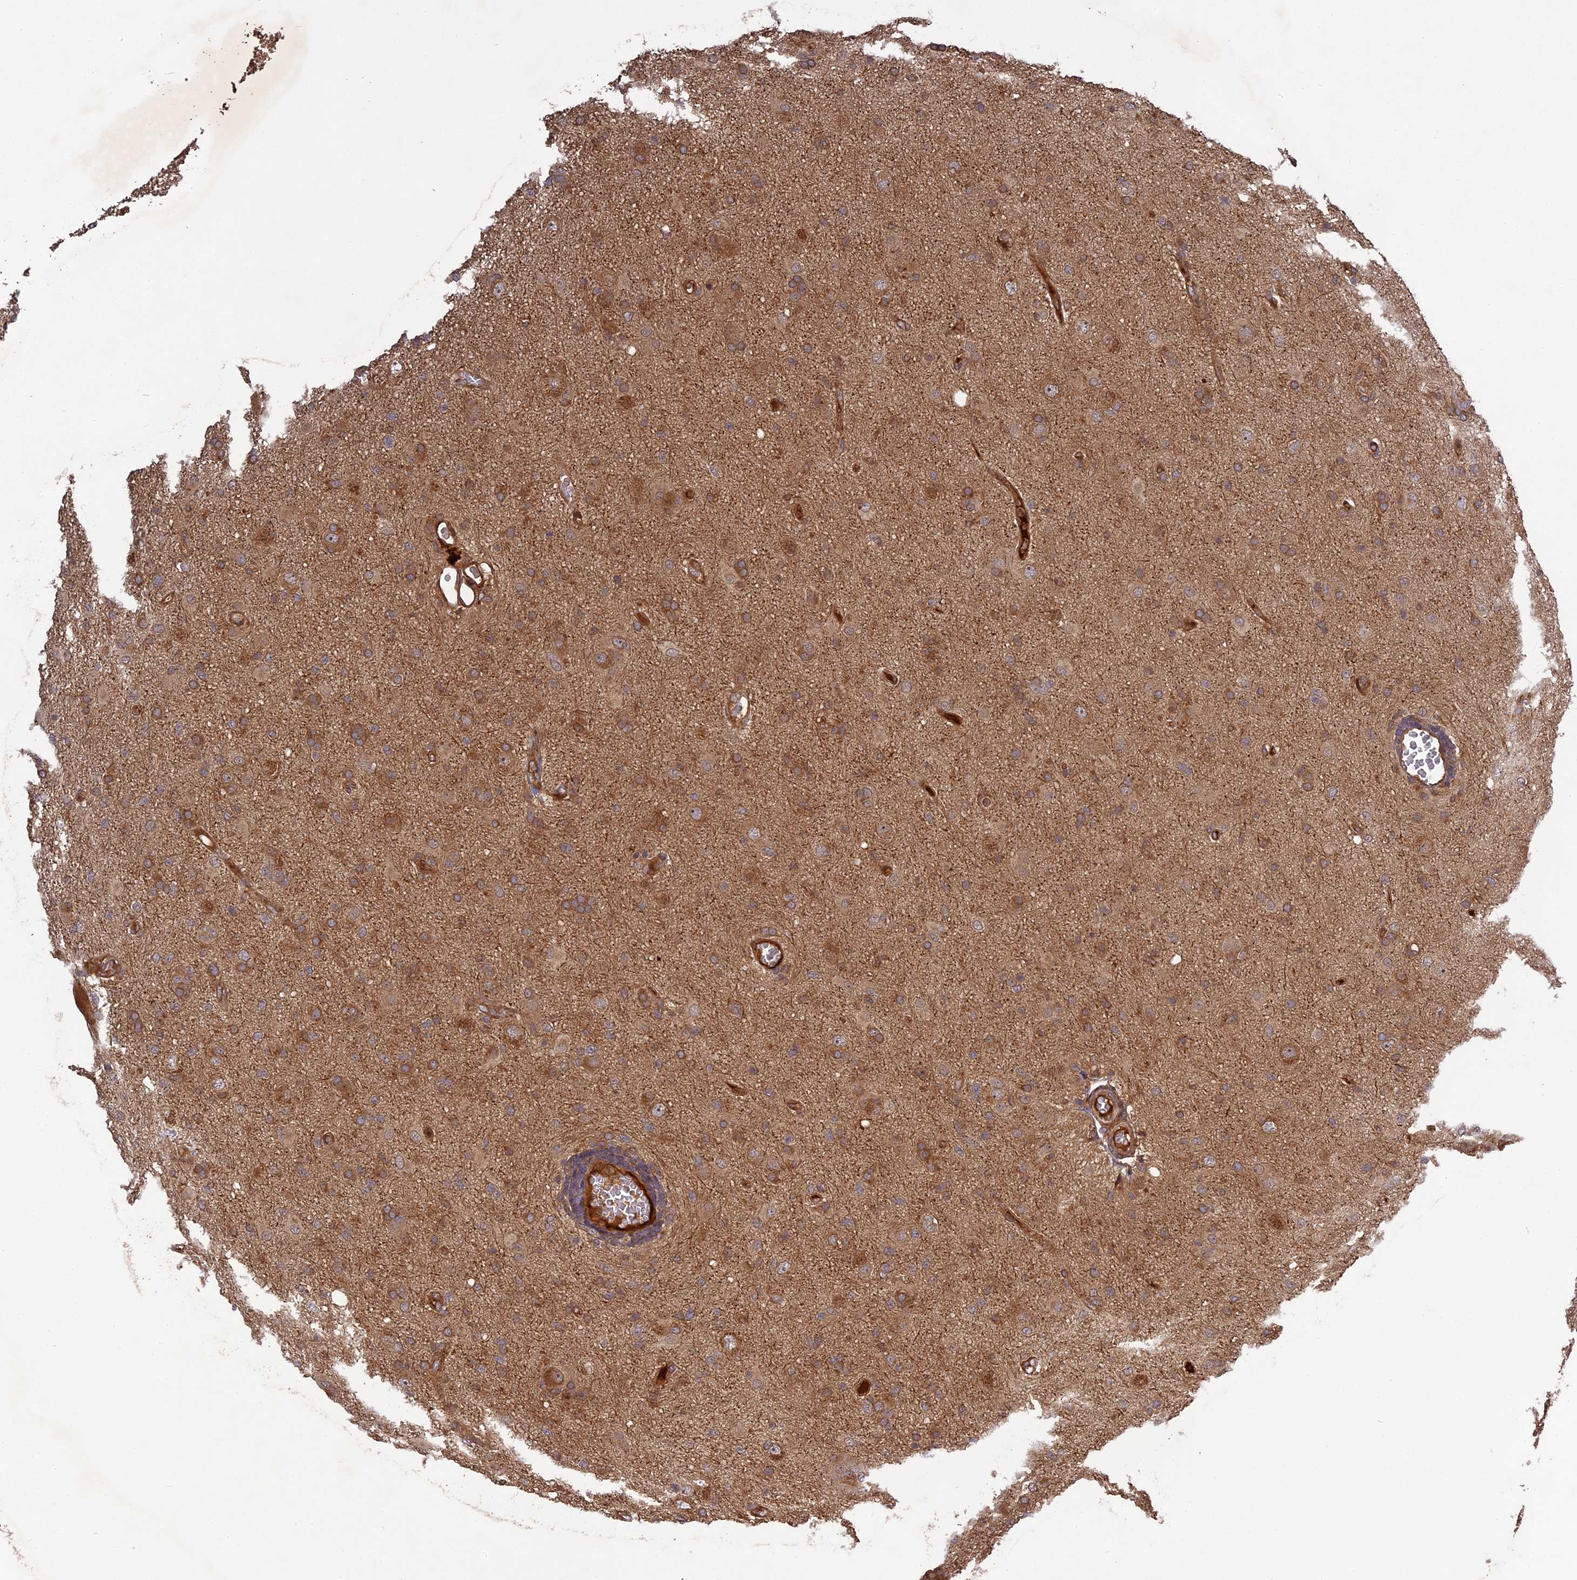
{"staining": {"intensity": "moderate", "quantity": ">75%", "location": "cytoplasmic/membranous"}, "tissue": "glioma", "cell_type": "Tumor cells", "image_type": "cancer", "snomed": [{"axis": "morphology", "description": "Glioma, malignant, High grade"}, {"axis": "topography", "description": "Brain"}], "caption": "The photomicrograph reveals a brown stain indicating the presence of a protein in the cytoplasmic/membranous of tumor cells in malignant glioma (high-grade).", "gene": "TMUB2", "patient": {"sex": "female", "age": 57}}